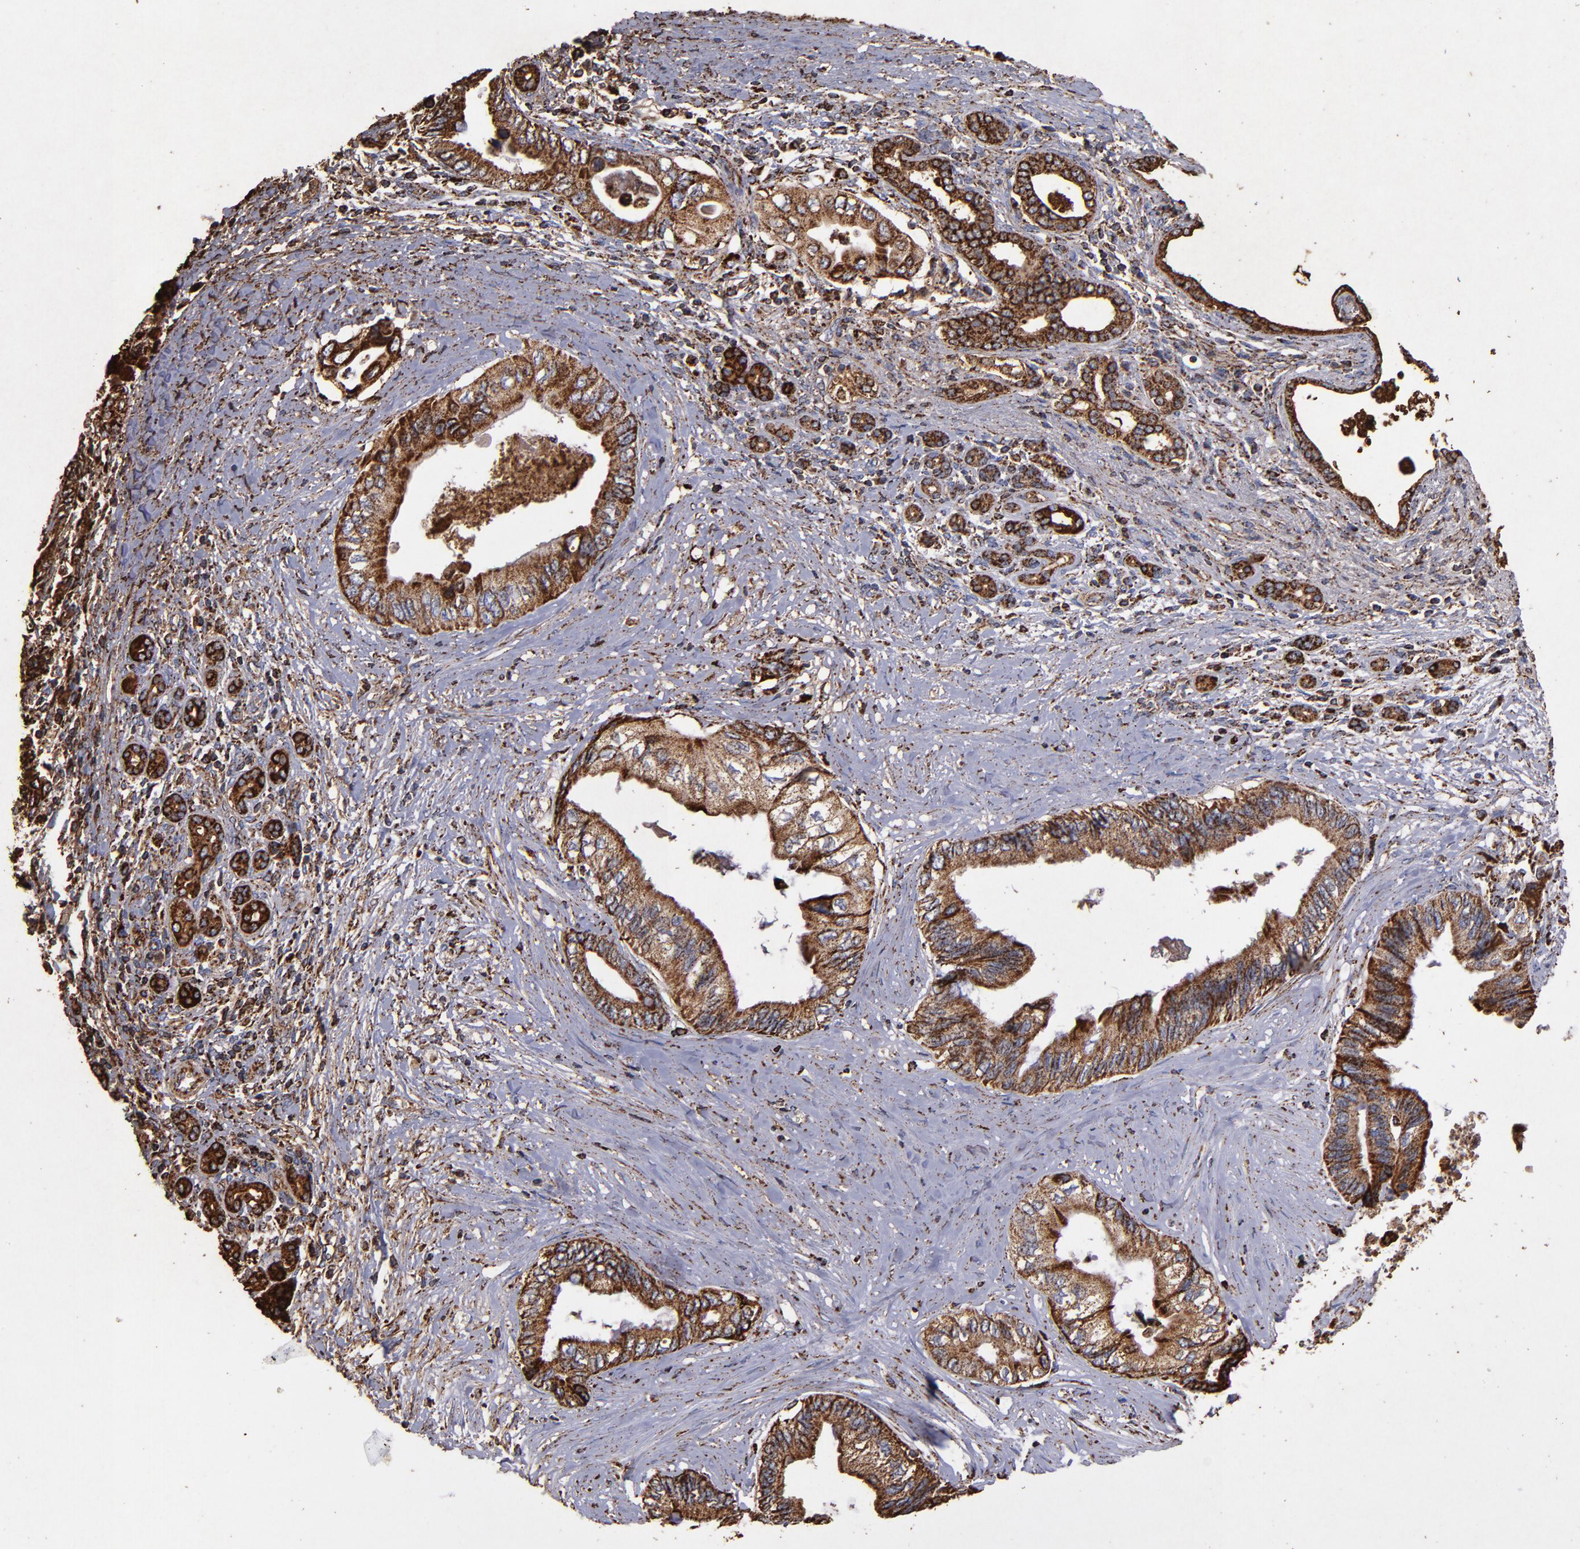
{"staining": {"intensity": "strong", "quantity": ">75%", "location": "cytoplasmic/membranous"}, "tissue": "pancreatic cancer", "cell_type": "Tumor cells", "image_type": "cancer", "snomed": [{"axis": "morphology", "description": "Adenocarcinoma, NOS"}, {"axis": "topography", "description": "Pancreas"}], "caption": "This photomicrograph demonstrates IHC staining of human pancreatic adenocarcinoma, with high strong cytoplasmic/membranous staining in approximately >75% of tumor cells.", "gene": "SOD2", "patient": {"sex": "female", "age": 66}}